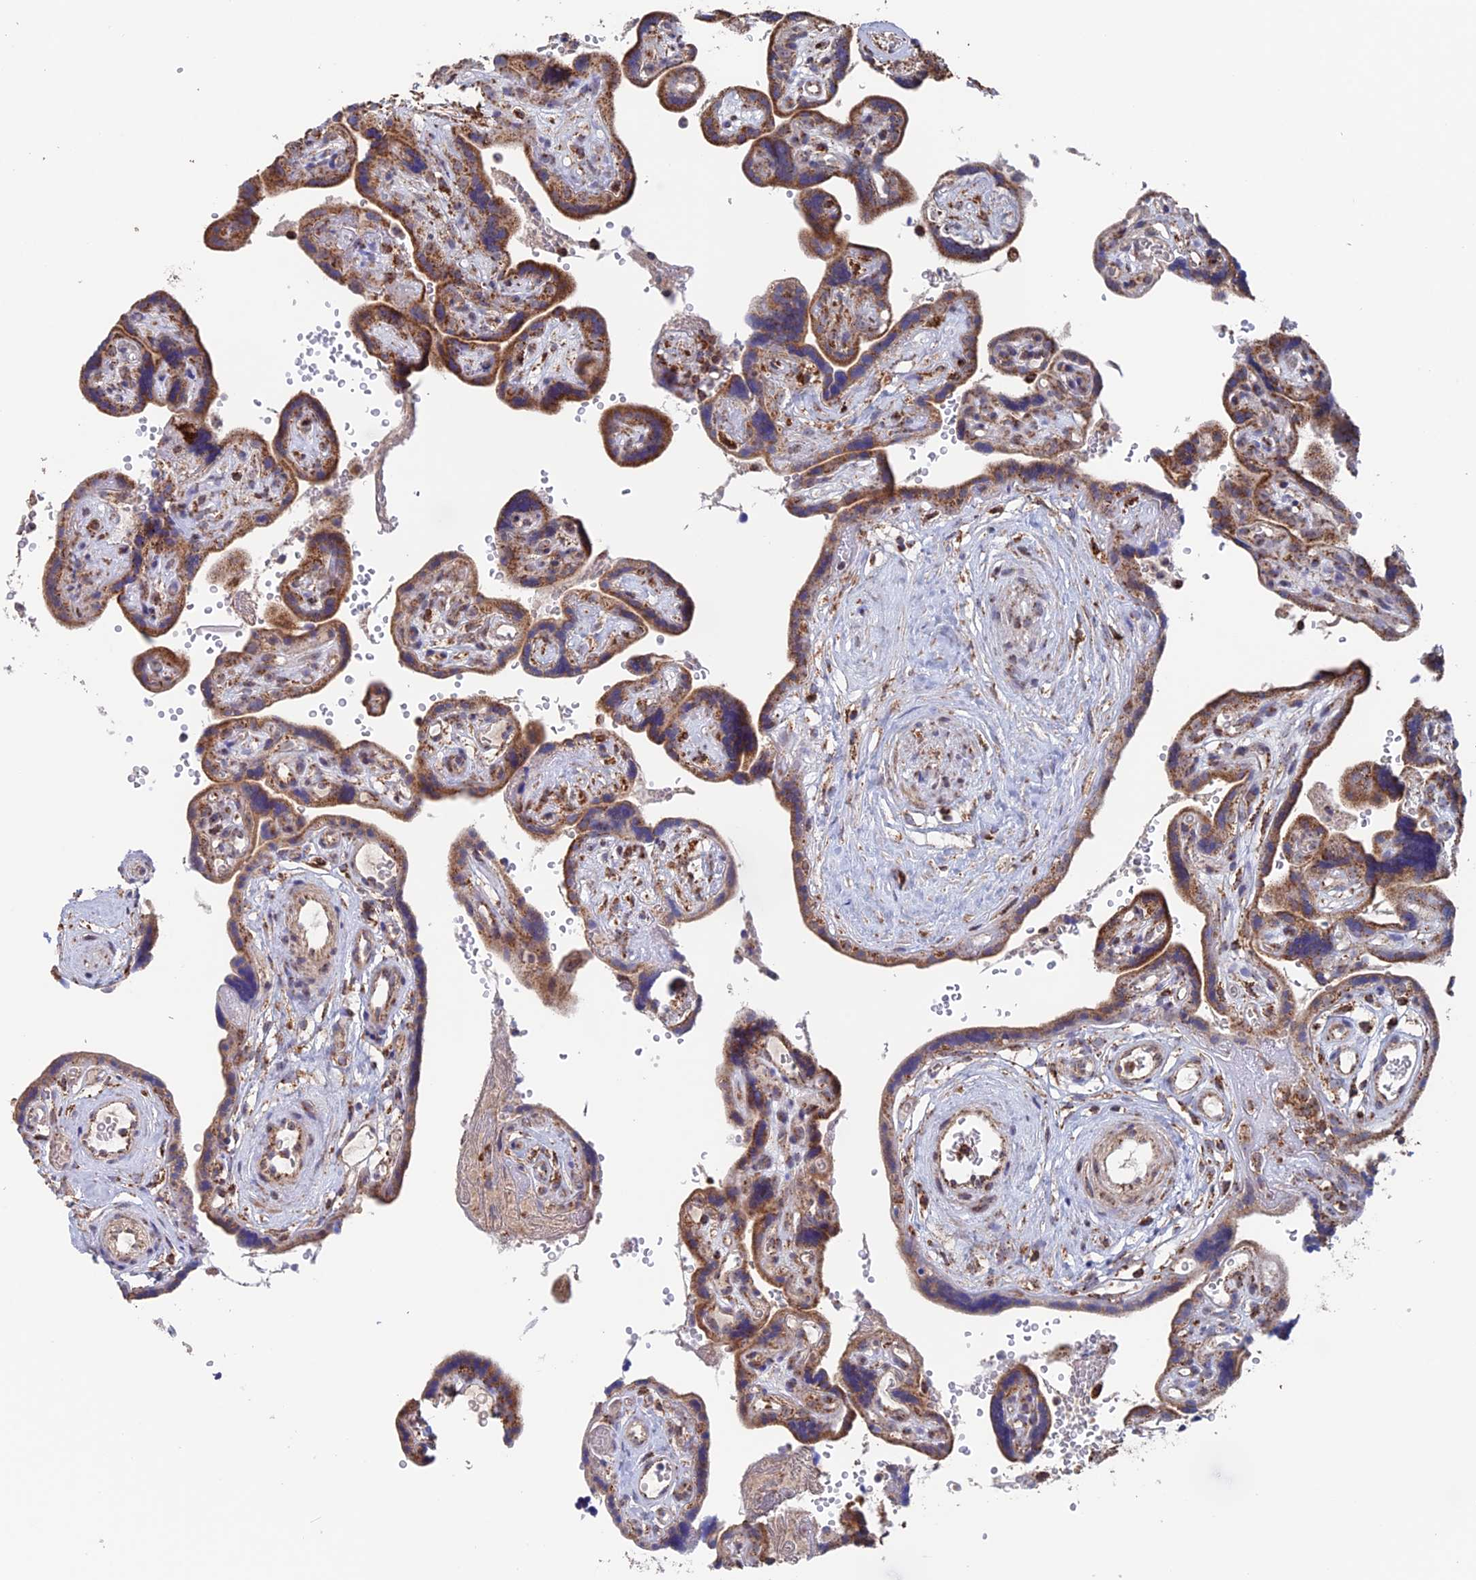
{"staining": {"intensity": "moderate", "quantity": ">75%", "location": "cytoplasmic/membranous,nuclear"}, "tissue": "placenta", "cell_type": "Decidual cells", "image_type": "normal", "snomed": [{"axis": "morphology", "description": "Normal tissue, NOS"}, {"axis": "topography", "description": "Placenta"}], "caption": "Immunohistochemistry image of benign placenta: human placenta stained using immunohistochemistry (IHC) exhibits medium levels of moderate protein expression localized specifically in the cytoplasmic/membranous,nuclear of decidual cells, appearing as a cytoplasmic/membranous,nuclear brown color.", "gene": "DTYMK", "patient": {"sex": "female", "age": 30}}